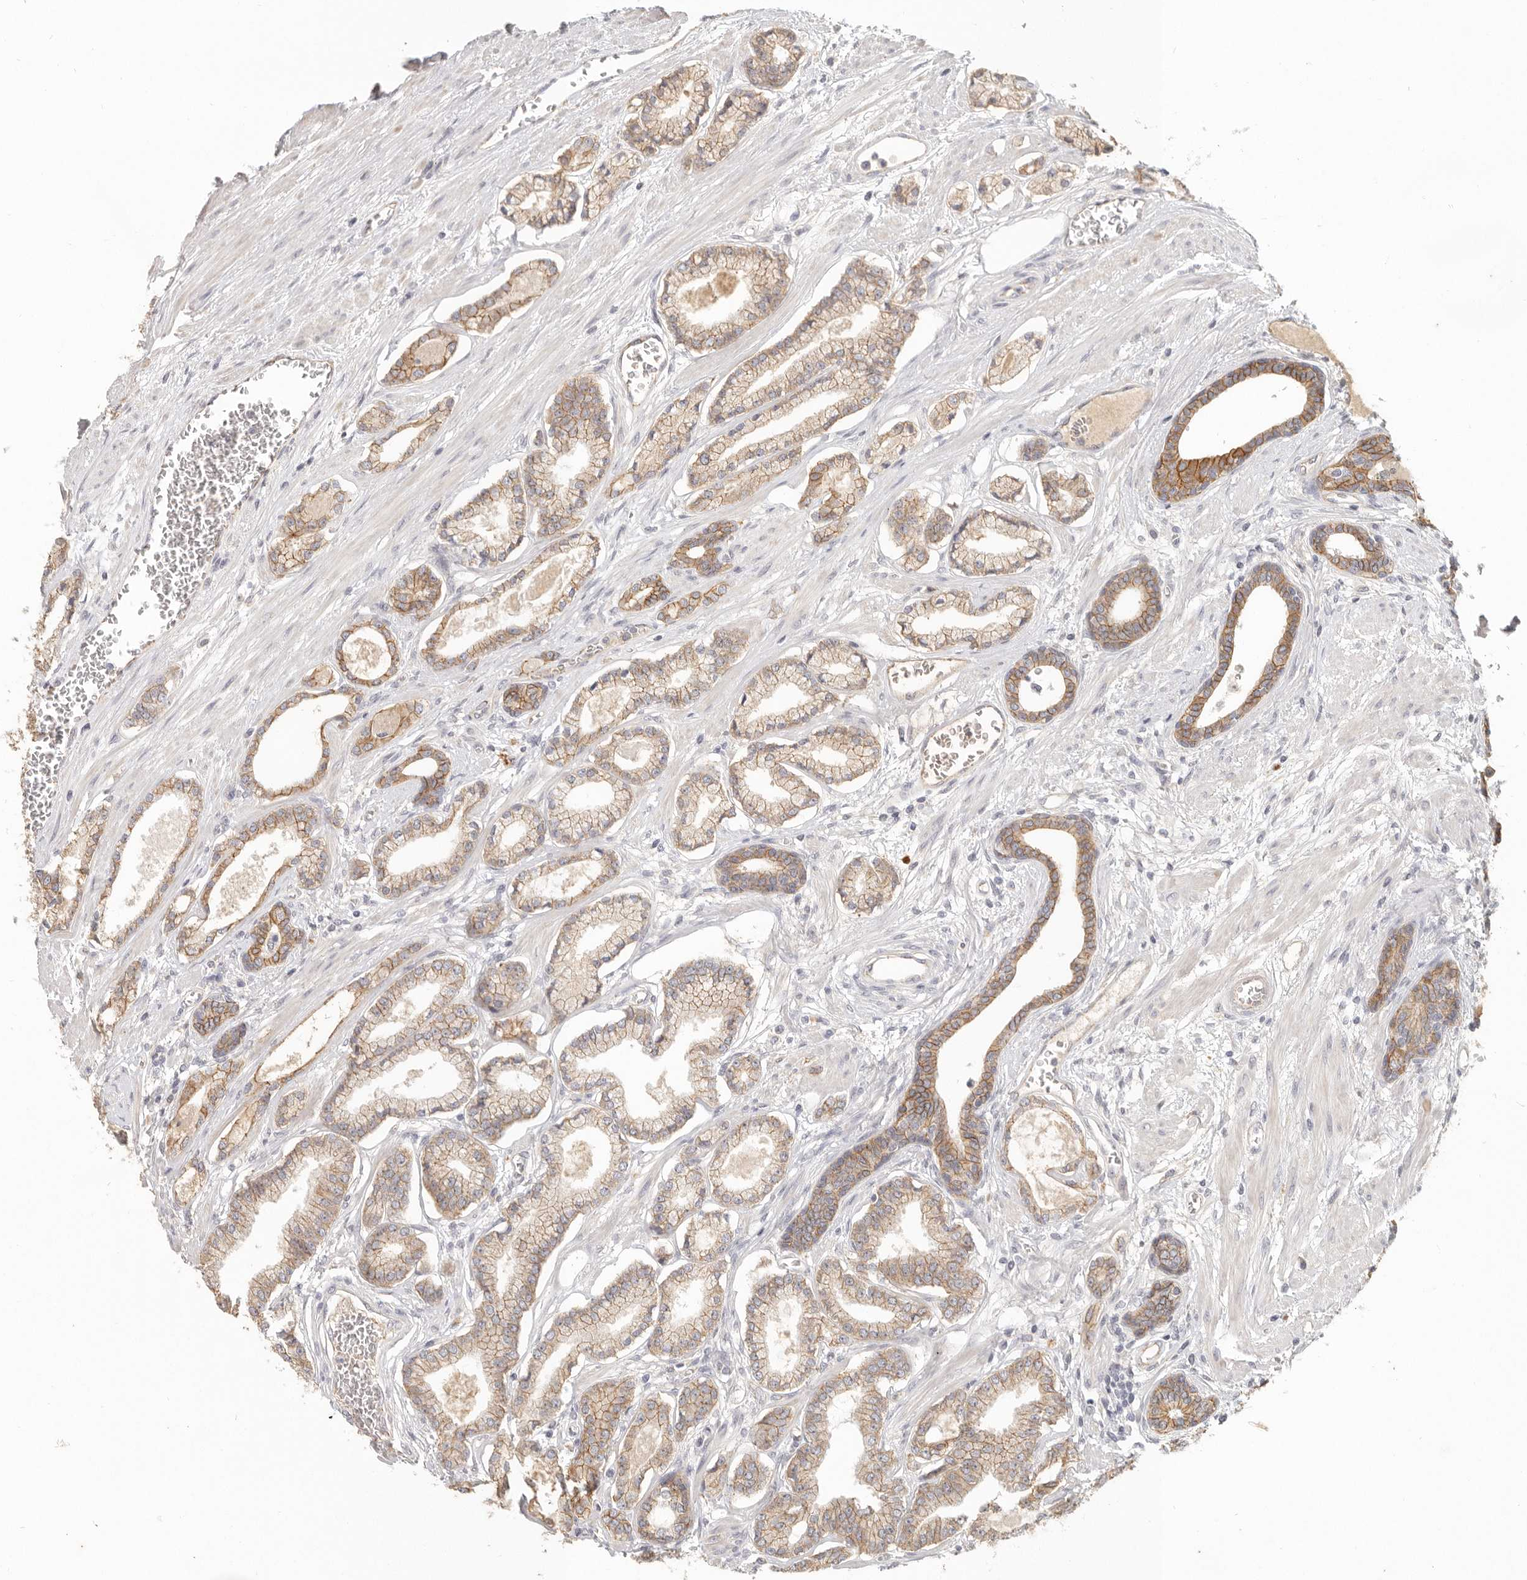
{"staining": {"intensity": "moderate", "quantity": ">75%", "location": "cytoplasmic/membranous"}, "tissue": "prostate cancer", "cell_type": "Tumor cells", "image_type": "cancer", "snomed": [{"axis": "morphology", "description": "Adenocarcinoma, Low grade"}, {"axis": "topography", "description": "Prostate"}], "caption": "There is medium levels of moderate cytoplasmic/membranous positivity in tumor cells of prostate cancer, as demonstrated by immunohistochemical staining (brown color).", "gene": "ANXA9", "patient": {"sex": "male", "age": 60}}